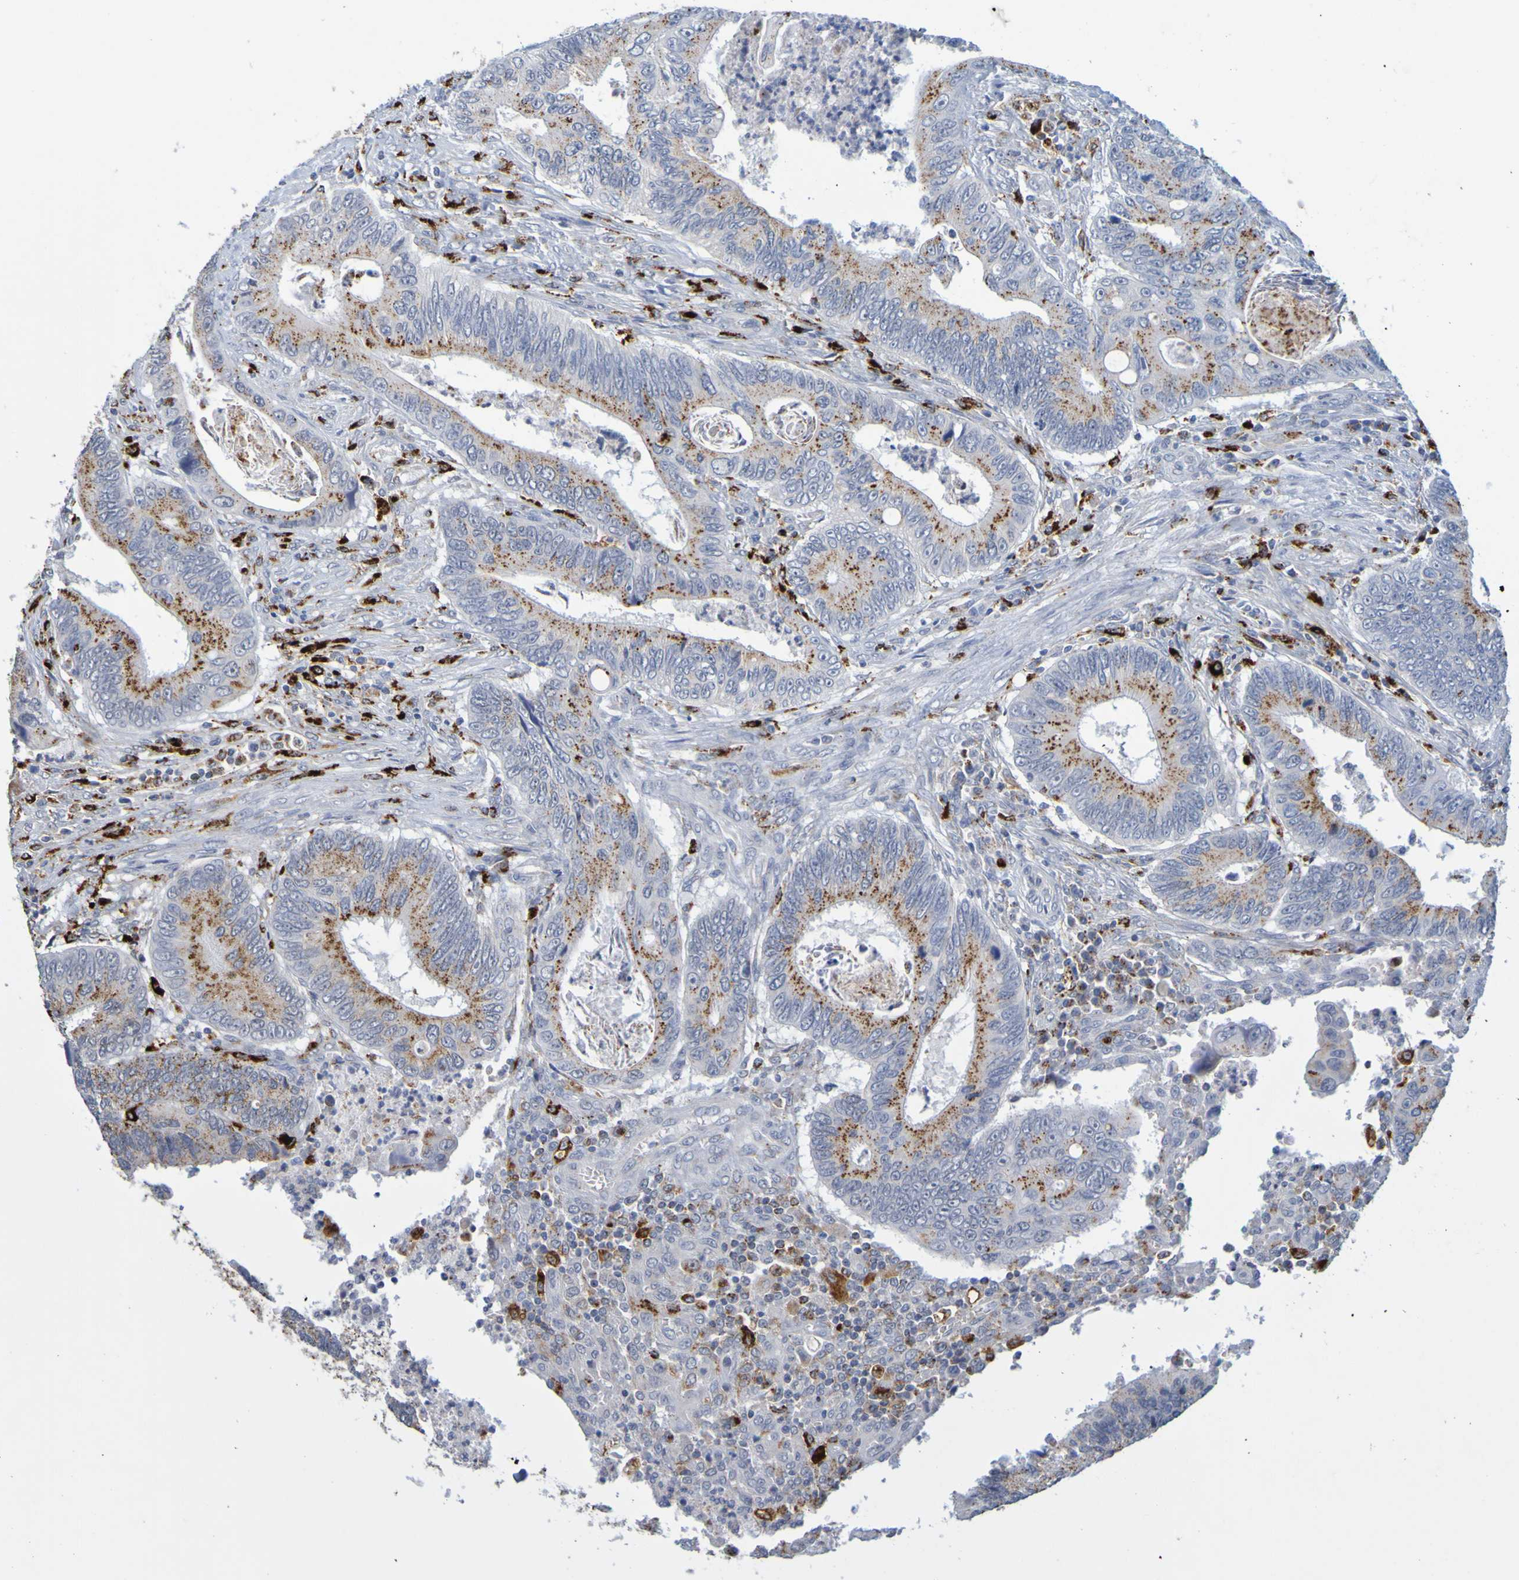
{"staining": {"intensity": "moderate", "quantity": "25%-75%", "location": "cytoplasmic/membranous"}, "tissue": "colorectal cancer", "cell_type": "Tumor cells", "image_type": "cancer", "snomed": [{"axis": "morphology", "description": "Inflammation, NOS"}, {"axis": "morphology", "description": "Adenocarcinoma, NOS"}, {"axis": "topography", "description": "Colon"}], "caption": "The image shows immunohistochemical staining of colorectal cancer. There is moderate cytoplasmic/membranous staining is appreciated in about 25%-75% of tumor cells. The protein is shown in brown color, while the nuclei are stained blue.", "gene": "TPH1", "patient": {"sex": "male", "age": 72}}